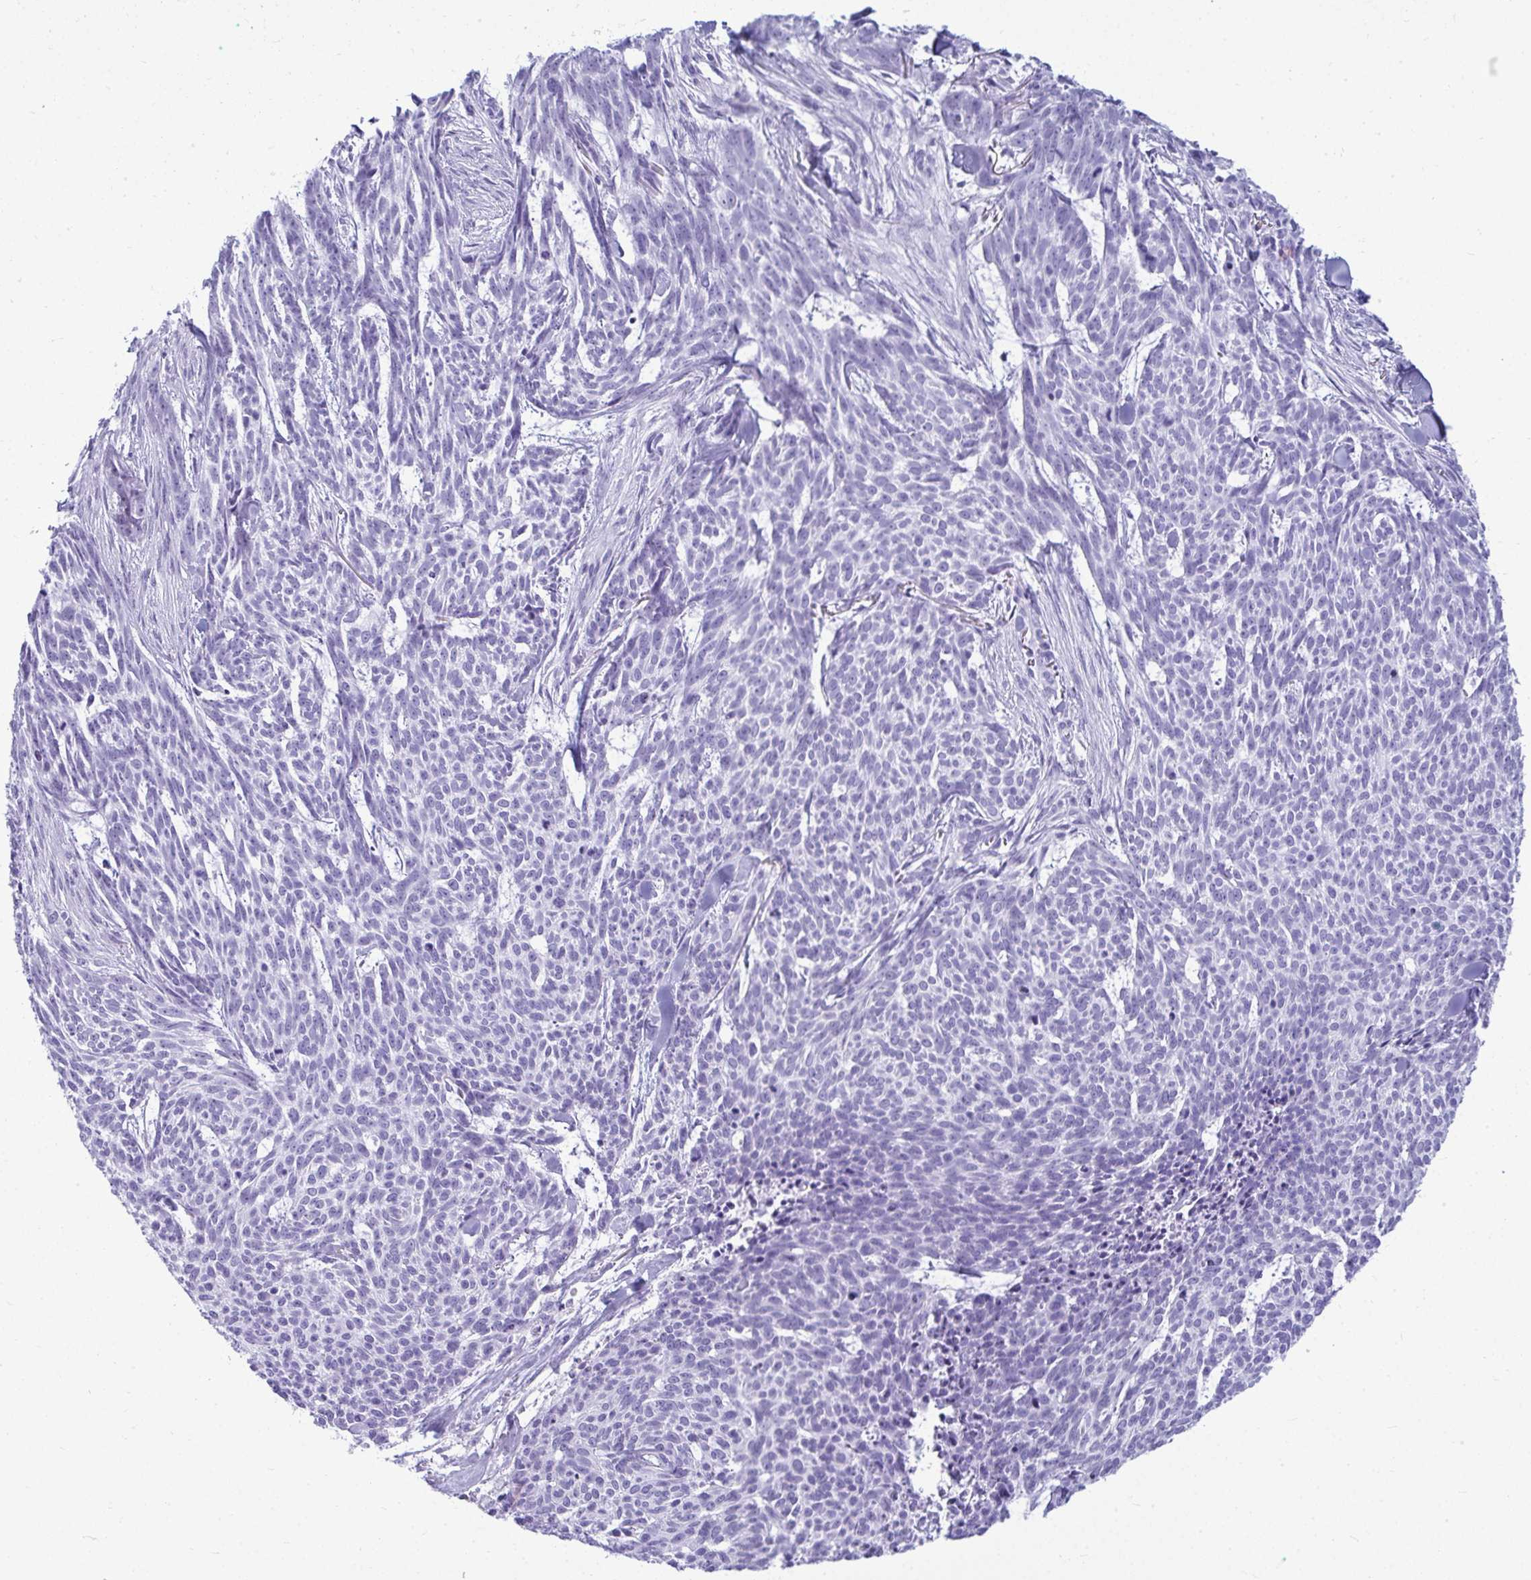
{"staining": {"intensity": "negative", "quantity": "none", "location": "none"}, "tissue": "skin cancer", "cell_type": "Tumor cells", "image_type": "cancer", "snomed": [{"axis": "morphology", "description": "Basal cell carcinoma"}, {"axis": "topography", "description": "Skin"}], "caption": "Skin cancer (basal cell carcinoma) was stained to show a protein in brown. There is no significant staining in tumor cells.", "gene": "CLGN", "patient": {"sex": "female", "age": 93}}